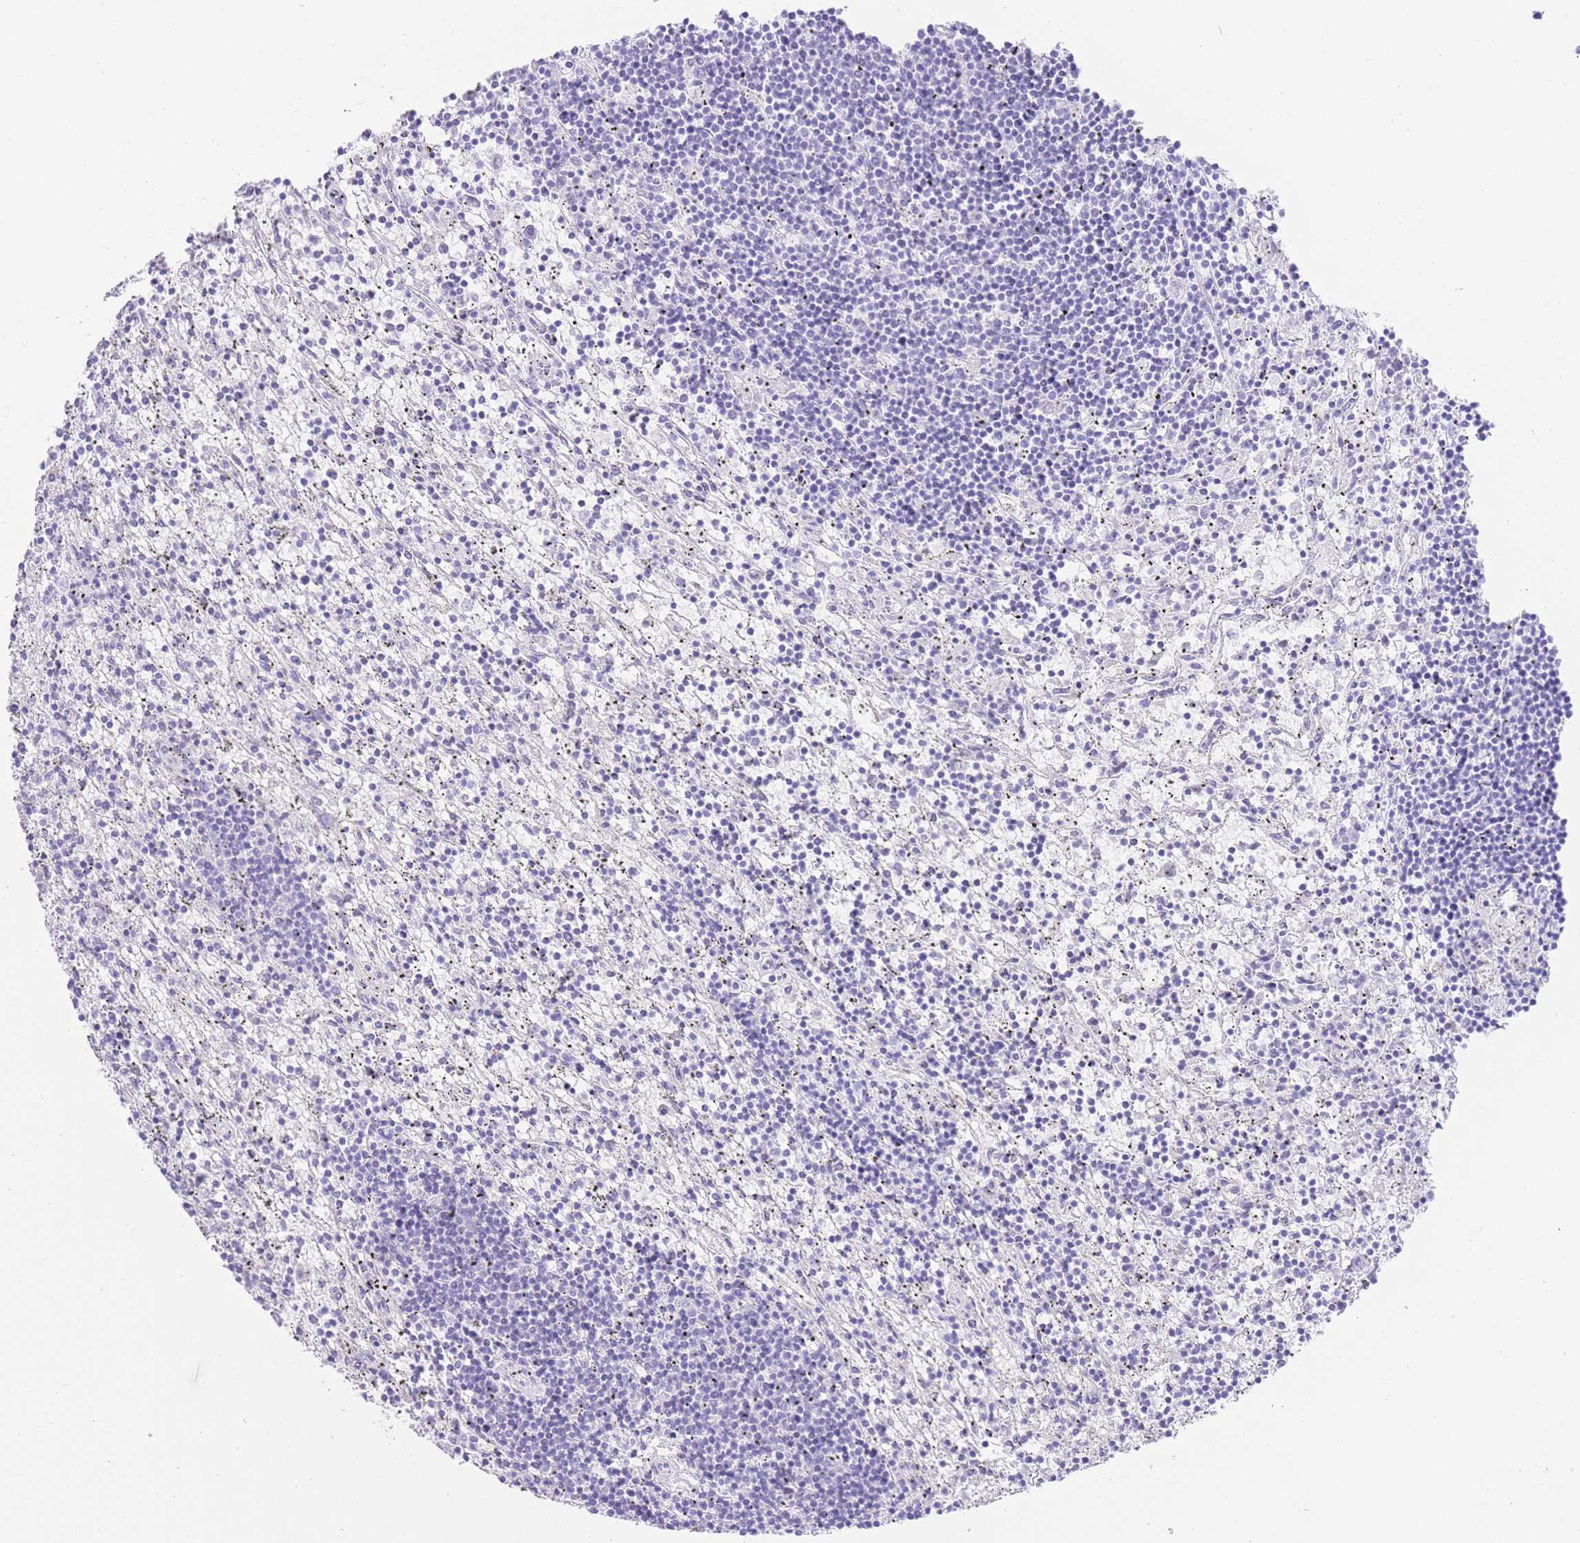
{"staining": {"intensity": "negative", "quantity": "none", "location": "none"}, "tissue": "lymphoma", "cell_type": "Tumor cells", "image_type": "cancer", "snomed": [{"axis": "morphology", "description": "Malignant lymphoma, non-Hodgkin's type, Low grade"}, {"axis": "topography", "description": "Spleen"}], "caption": "Tumor cells show no significant staining in lymphoma.", "gene": "ACSM4", "patient": {"sex": "male", "age": 76}}